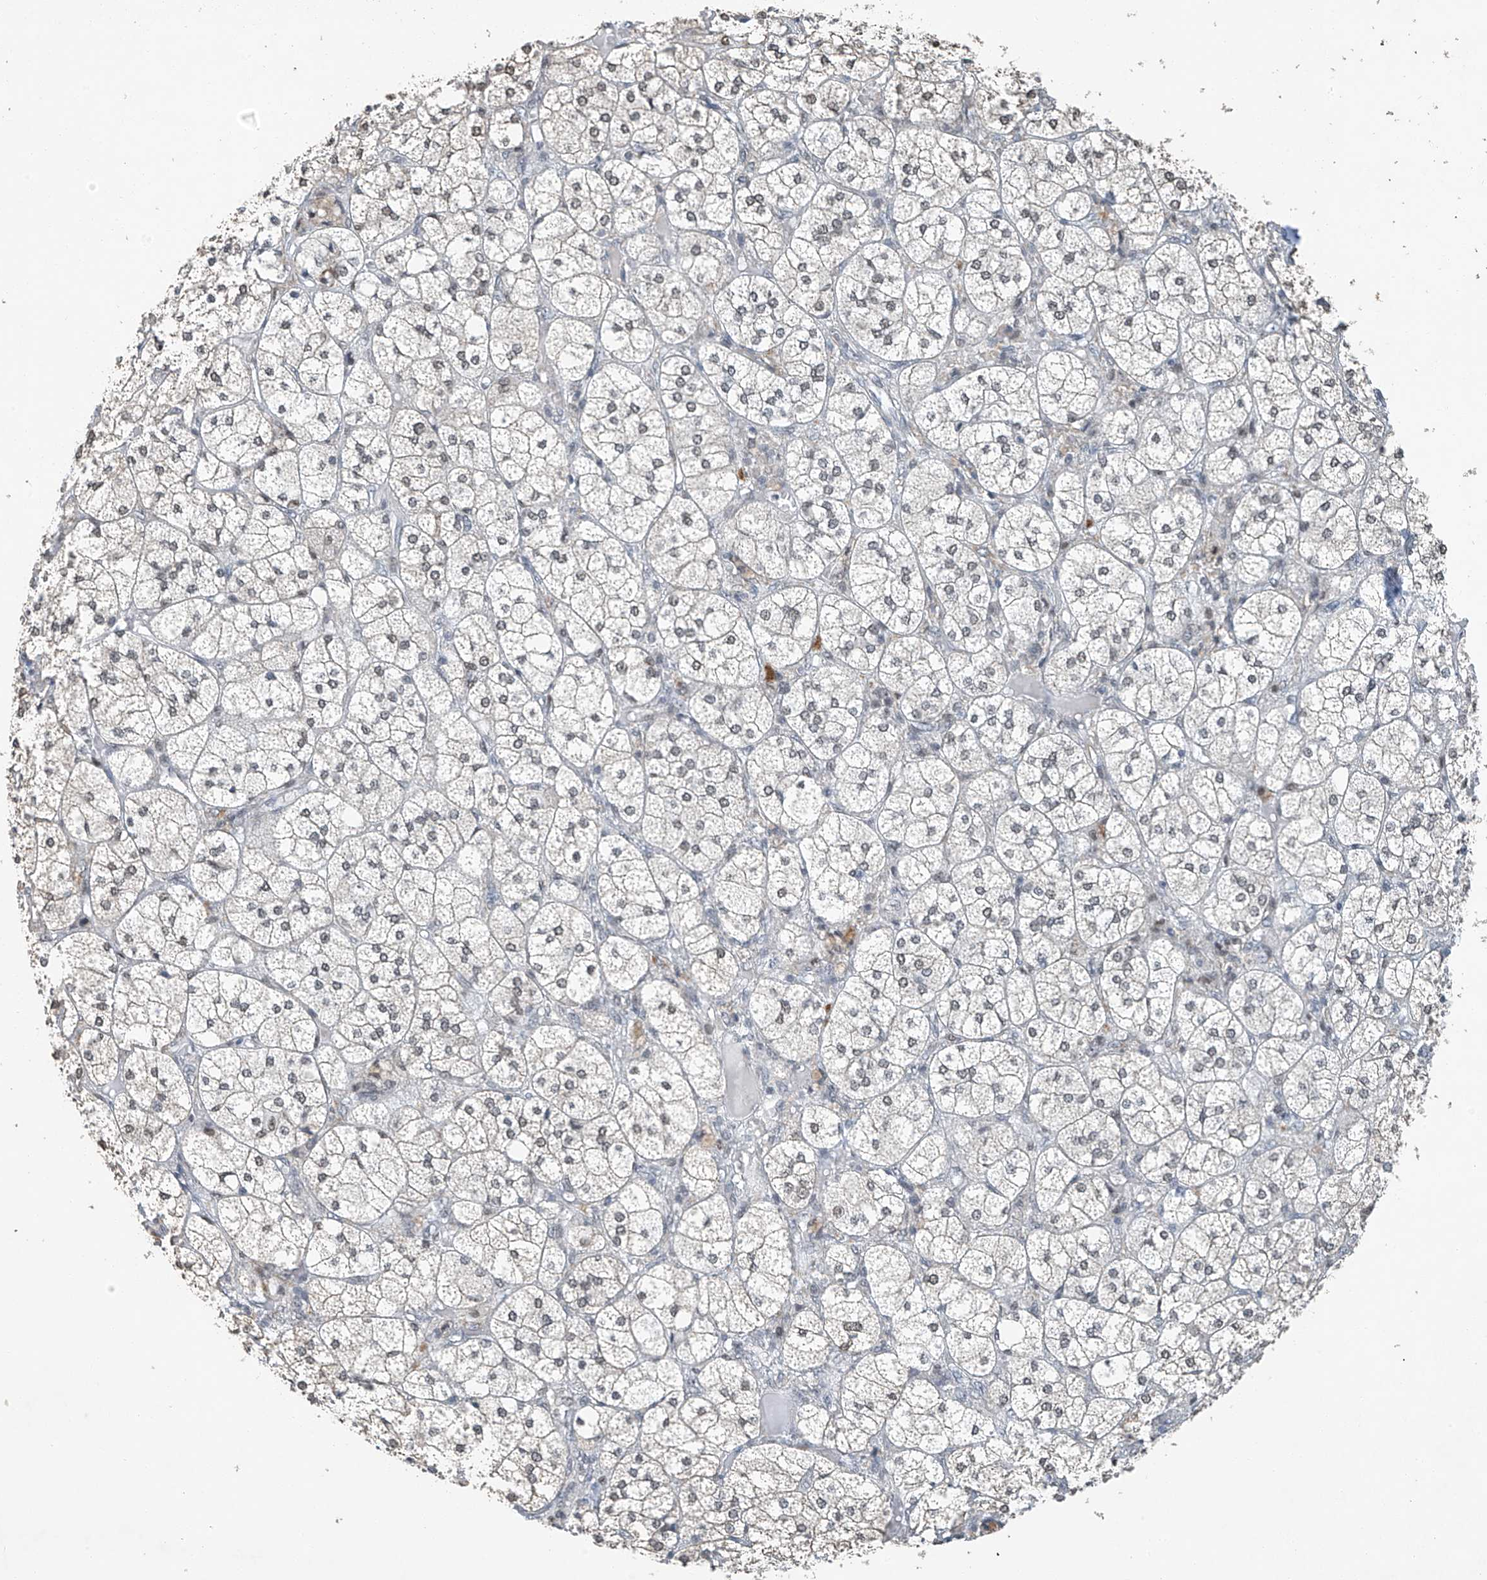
{"staining": {"intensity": "weak", "quantity": "25%-75%", "location": "nuclear"}, "tissue": "adrenal gland", "cell_type": "Glandular cells", "image_type": "normal", "snomed": [{"axis": "morphology", "description": "Normal tissue, NOS"}, {"axis": "topography", "description": "Adrenal gland"}], "caption": "Immunohistochemical staining of benign adrenal gland displays weak nuclear protein expression in approximately 25%-75% of glandular cells.", "gene": "TAF8", "patient": {"sex": "female", "age": 61}}